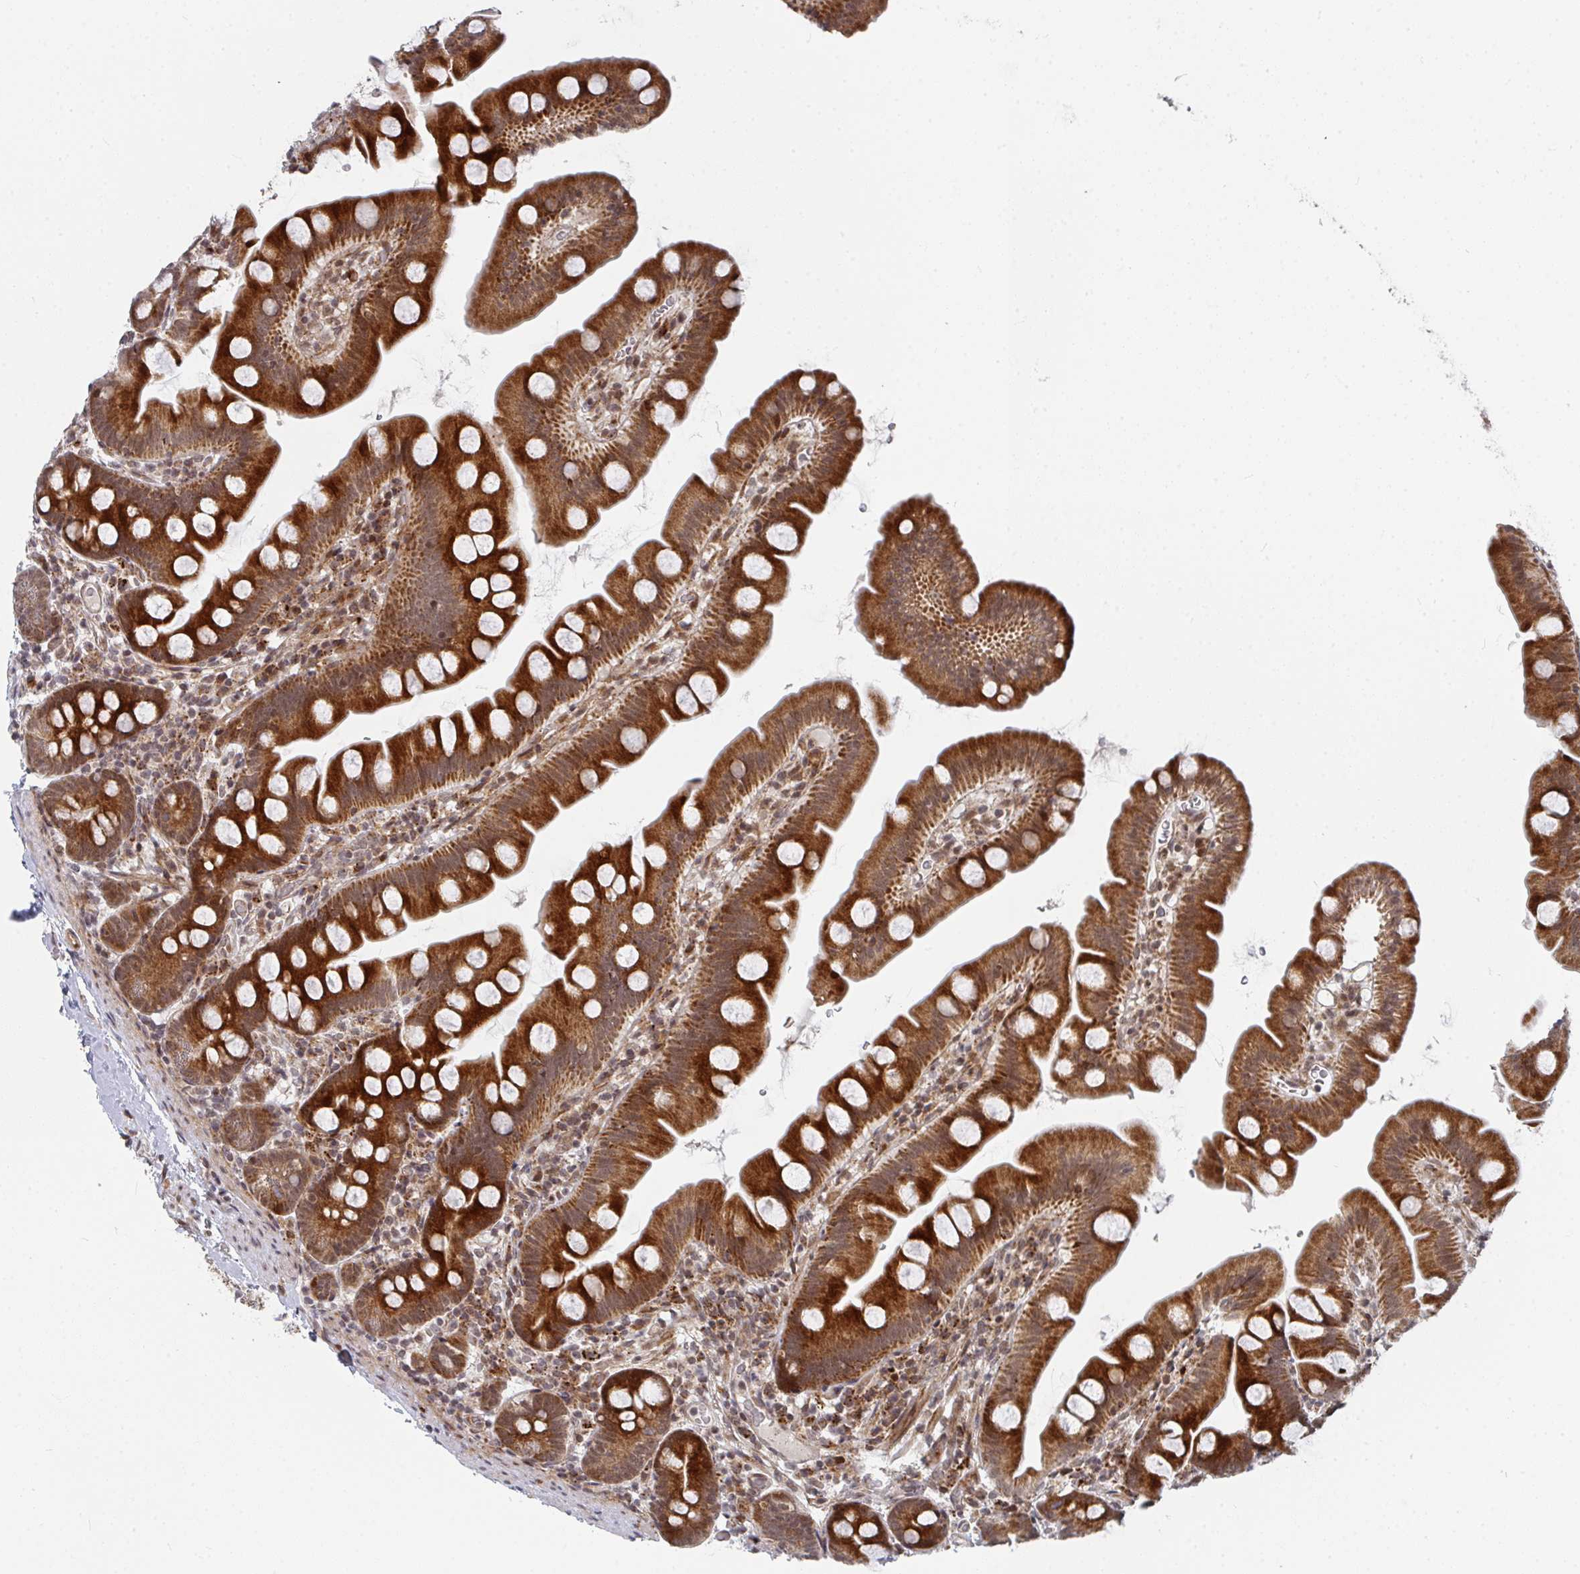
{"staining": {"intensity": "strong", "quantity": ">75%", "location": "cytoplasmic/membranous"}, "tissue": "small intestine", "cell_type": "Glandular cells", "image_type": "normal", "snomed": [{"axis": "morphology", "description": "Normal tissue, NOS"}, {"axis": "topography", "description": "Small intestine"}], "caption": "Protein expression analysis of benign small intestine reveals strong cytoplasmic/membranous positivity in about >75% of glandular cells.", "gene": "RBBP5", "patient": {"sex": "female", "age": 68}}